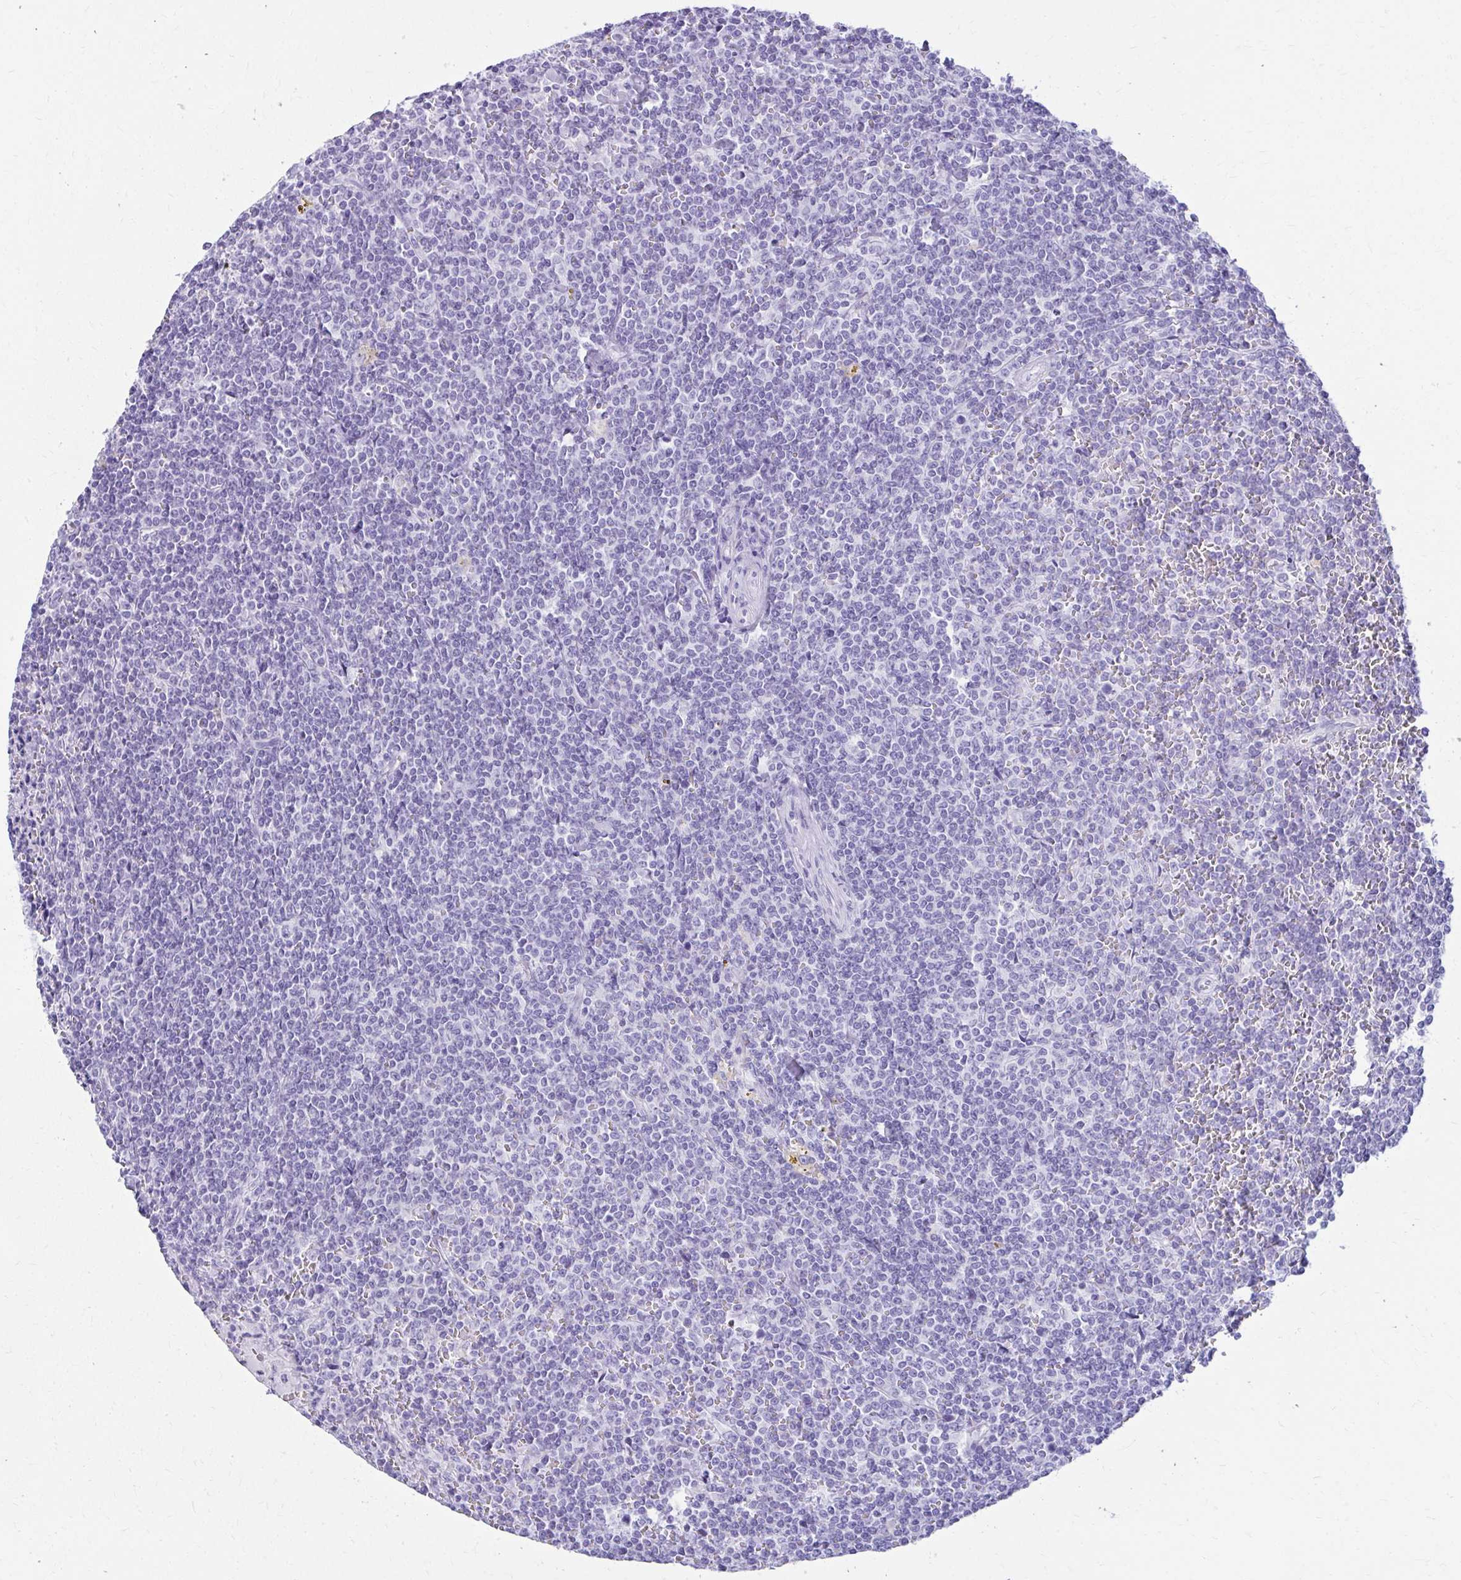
{"staining": {"intensity": "negative", "quantity": "none", "location": "none"}, "tissue": "lymphoma", "cell_type": "Tumor cells", "image_type": "cancer", "snomed": [{"axis": "morphology", "description": "Malignant lymphoma, non-Hodgkin's type, Low grade"}, {"axis": "topography", "description": "Spleen"}], "caption": "Low-grade malignant lymphoma, non-Hodgkin's type was stained to show a protein in brown. There is no significant positivity in tumor cells.", "gene": "ATP4B", "patient": {"sex": "female", "age": 19}}